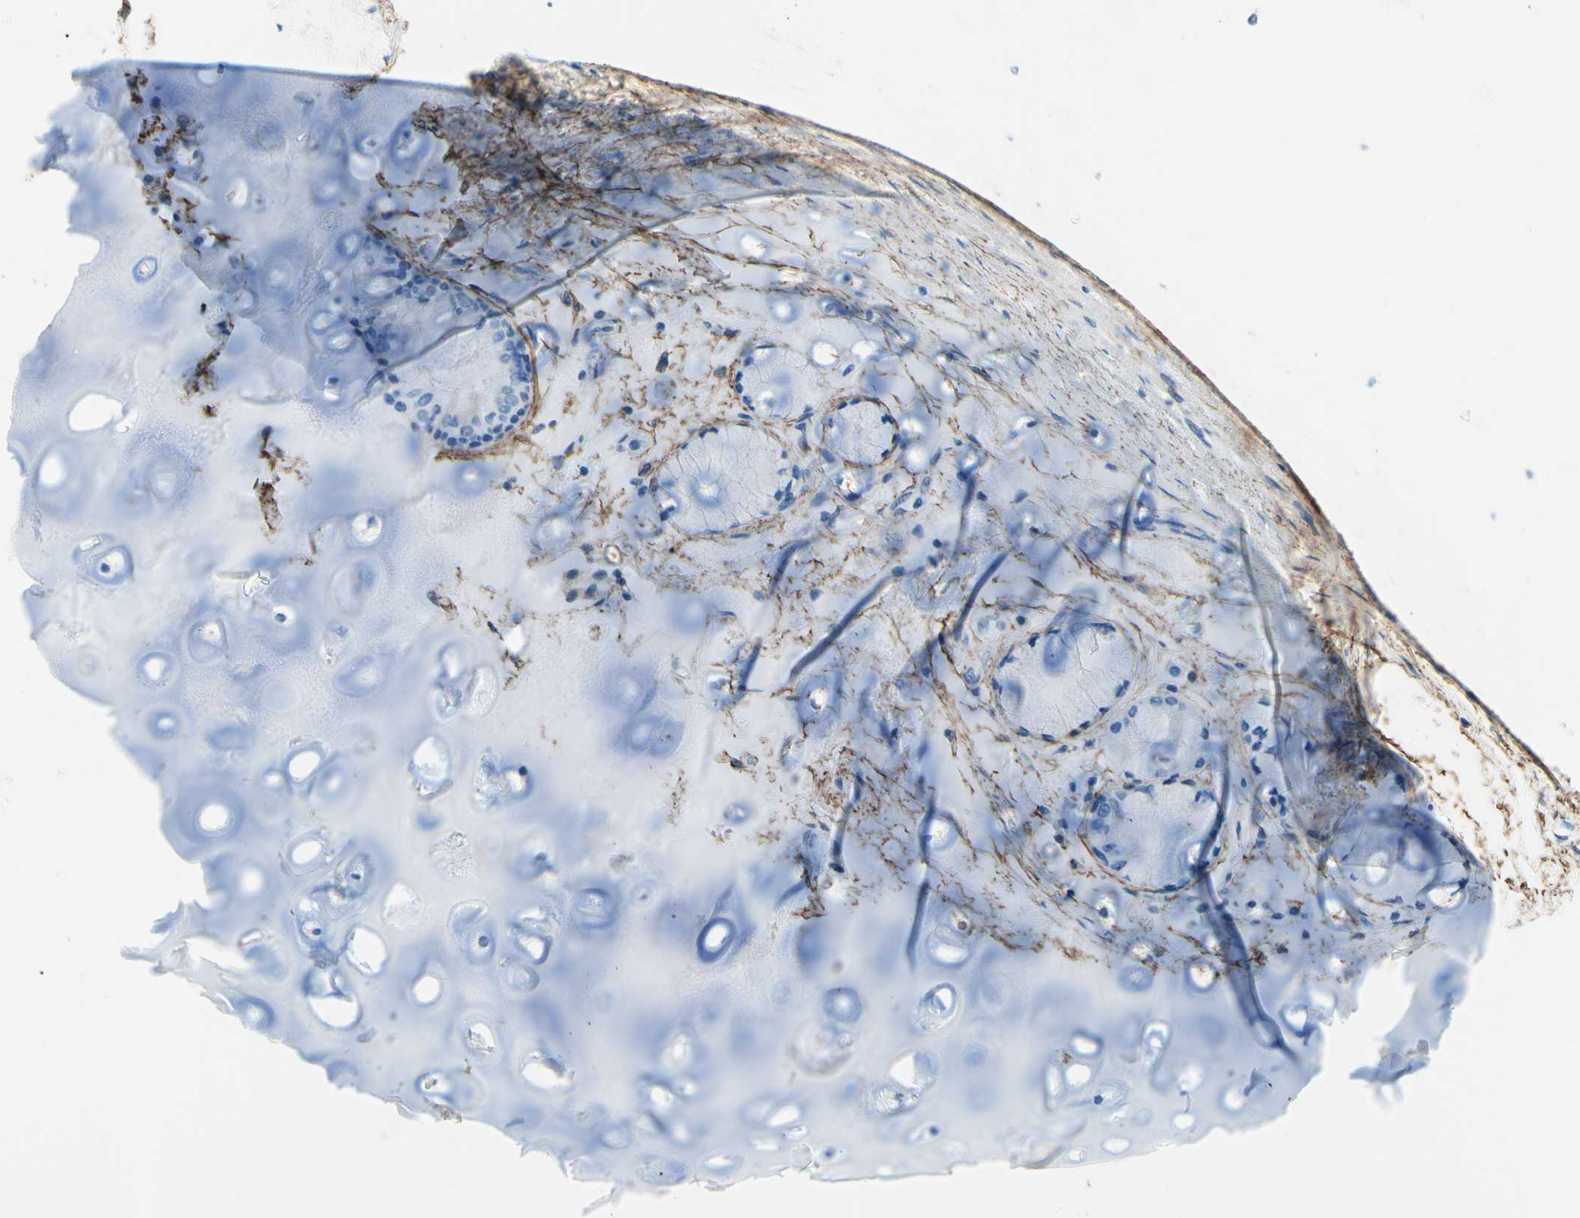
{"staining": {"intensity": "negative", "quantity": "none", "location": "none"}, "tissue": "adipose tissue", "cell_type": "Adipocytes", "image_type": "normal", "snomed": [{"axis": "morphology", "description": "Normal tissue, NOS"}, {"axis": "topography", "description": "Bronchus"}], "caption": "High power microscopy histopathology image of an IHC micrograph of unremarkable adipose tissue, revealing no significant staining in adipocytes.", "gene": "MFAP5", "patient": {"sex": "female", "age": 73}}